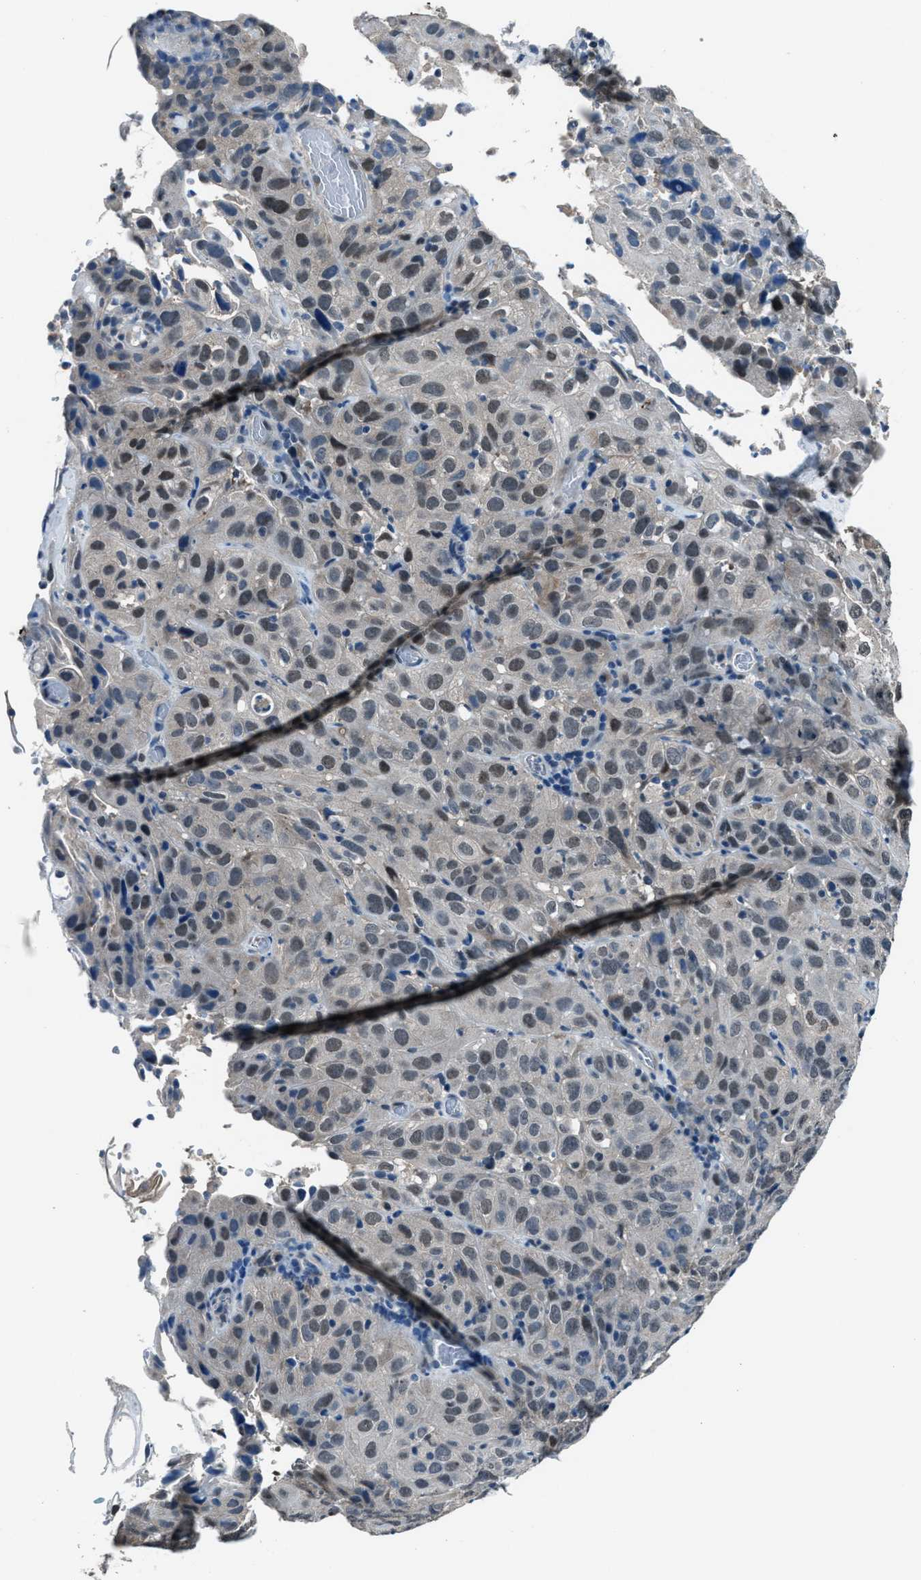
{"staining": {"intensity": "weak", "quantity": "25%-75%", "location": "nuclear"}, "tissue": "cervical cancer", "cell_type": "Tumor cells", "image_type": "cancer", "snomed": [{"axis": "morphology", "description": "Squamous cell carcinoma, NOS"}, {"axis": "topography", "description": "Cervix"}], "caption": "An IHC micrograph of tumor tissue is shown. Protein staining in brown labels weak nuclear positivity in cervical cancer within tumor cells. Immunohistochemistry stains the protein of interest in brown and the nuclei are stained blue.", "gene": "DUSP19", "patient": {"sex": "female", "age": 32}}